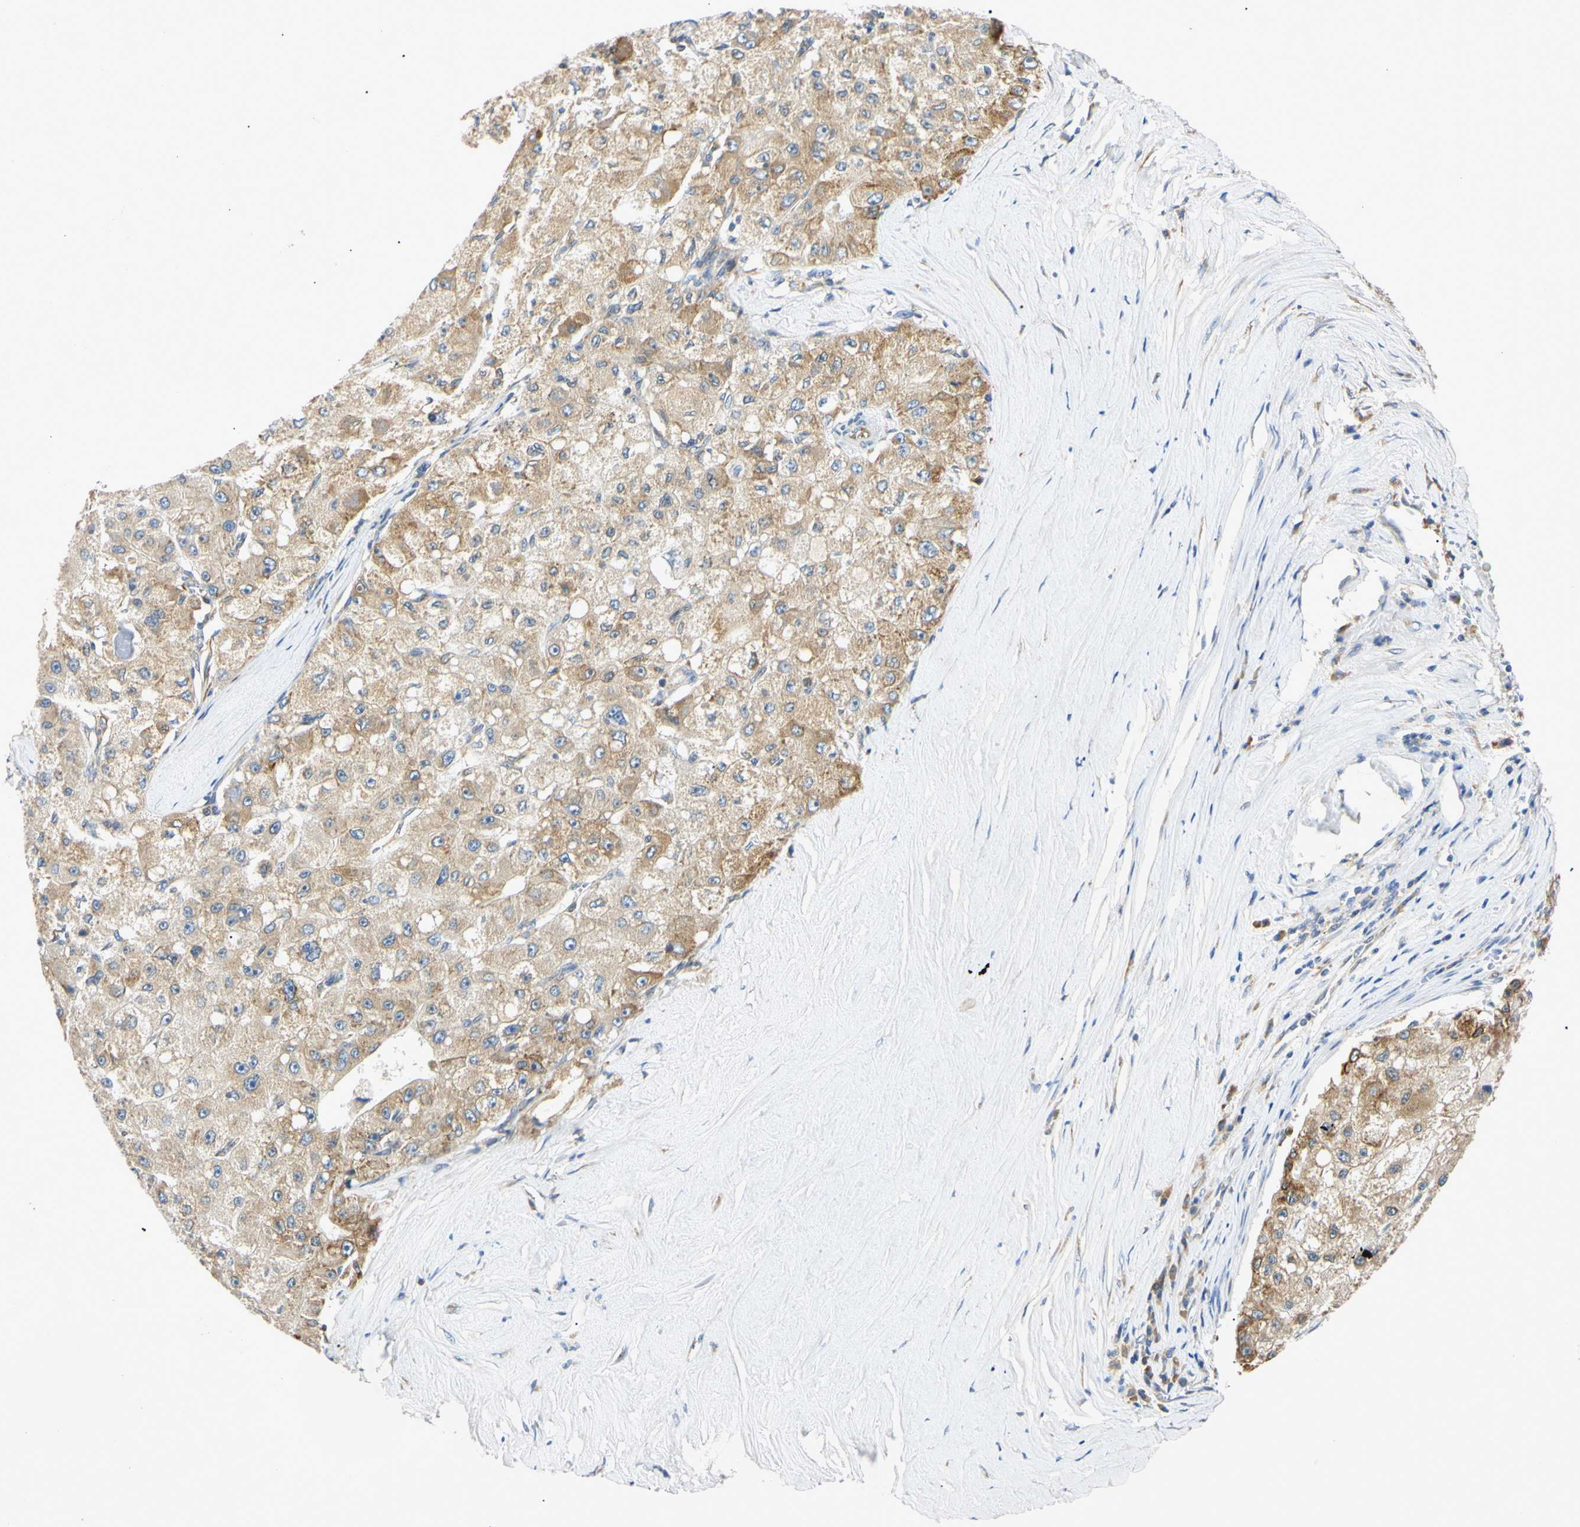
{"staining": {"intensity": "weak", "quantity": ">75%", "location": "cytoplasmic/membranous"}, "tissue": "liver cancer", "cell_type": "Tumor cells", "image_type": "cancer", "snomed": [{"axis": "morphology", "description": "Carcinoma, Hepatocellular, NOS"}, {"axis": "topography", "description": "Liver"}], "caption": "IHC photomicrograph of neoplastic tissue: human liver cancer stained using immunohistochemistry (IHC) exhibits low levels of weak protein expression localized specifically in the cytoplasmic/membranous of tumor cells, appearing as a cytoplasmic/membranous brown color.", "gene": "DNAJB12", "patient": {"sex": "male", "age": 80}}